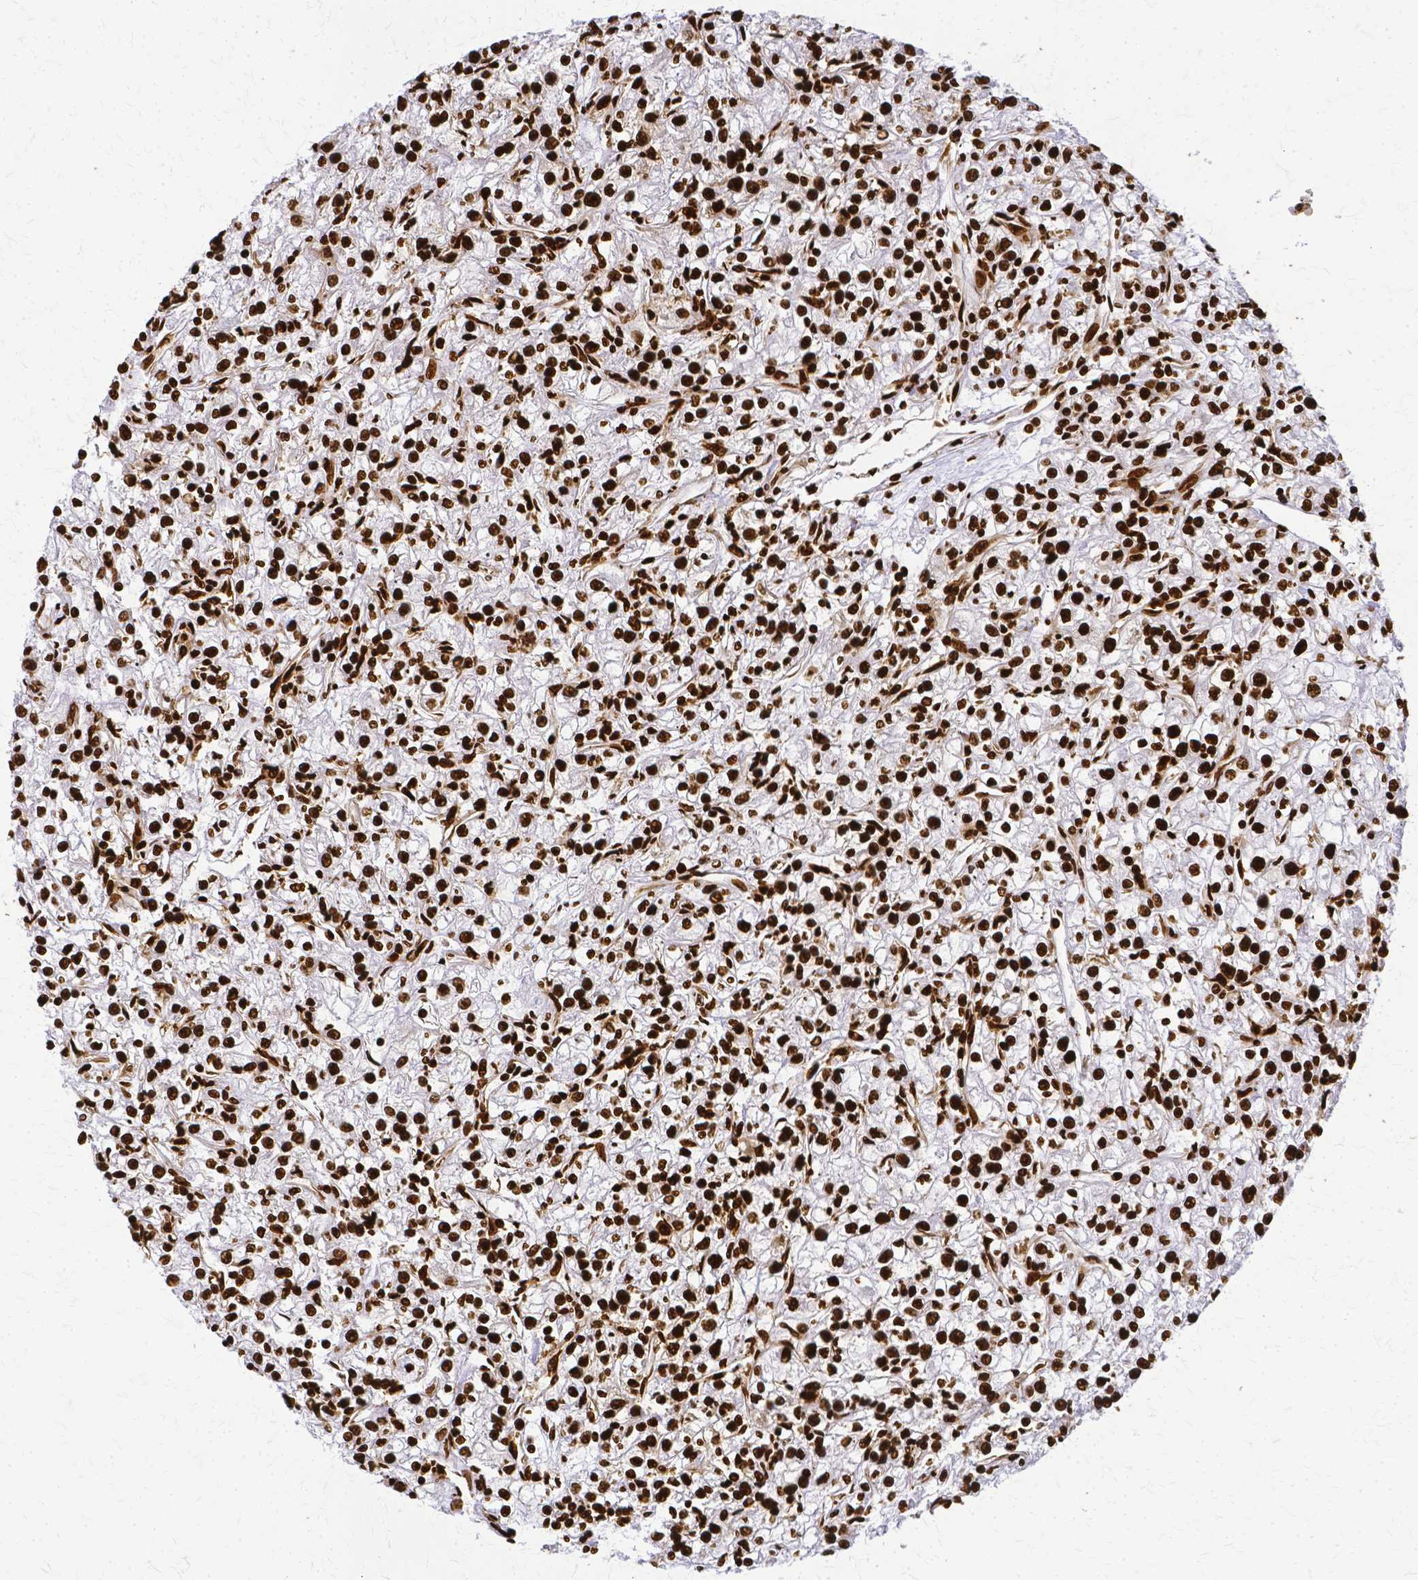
{"staining": {"intensity": "strong", "quantity": ">75%", "location": "nuclear"}, "tissue": "renal cancer", "cell_type": "Tumor cells", "image_type": "cancer", "snomed": [{"axis": "morphology", "description": "Adenocarcinoma, NOS"}, {"axis": "topography", "description": "Kidney"}], "caption": "There is high levels of strong nuclear staining in tumor cells of adenocarcinoma (renal), as demonstrated by immunohistochemical staining (brown color).", "gene": "SFPQ", "patient": {"sex": "female", "age": 59}}